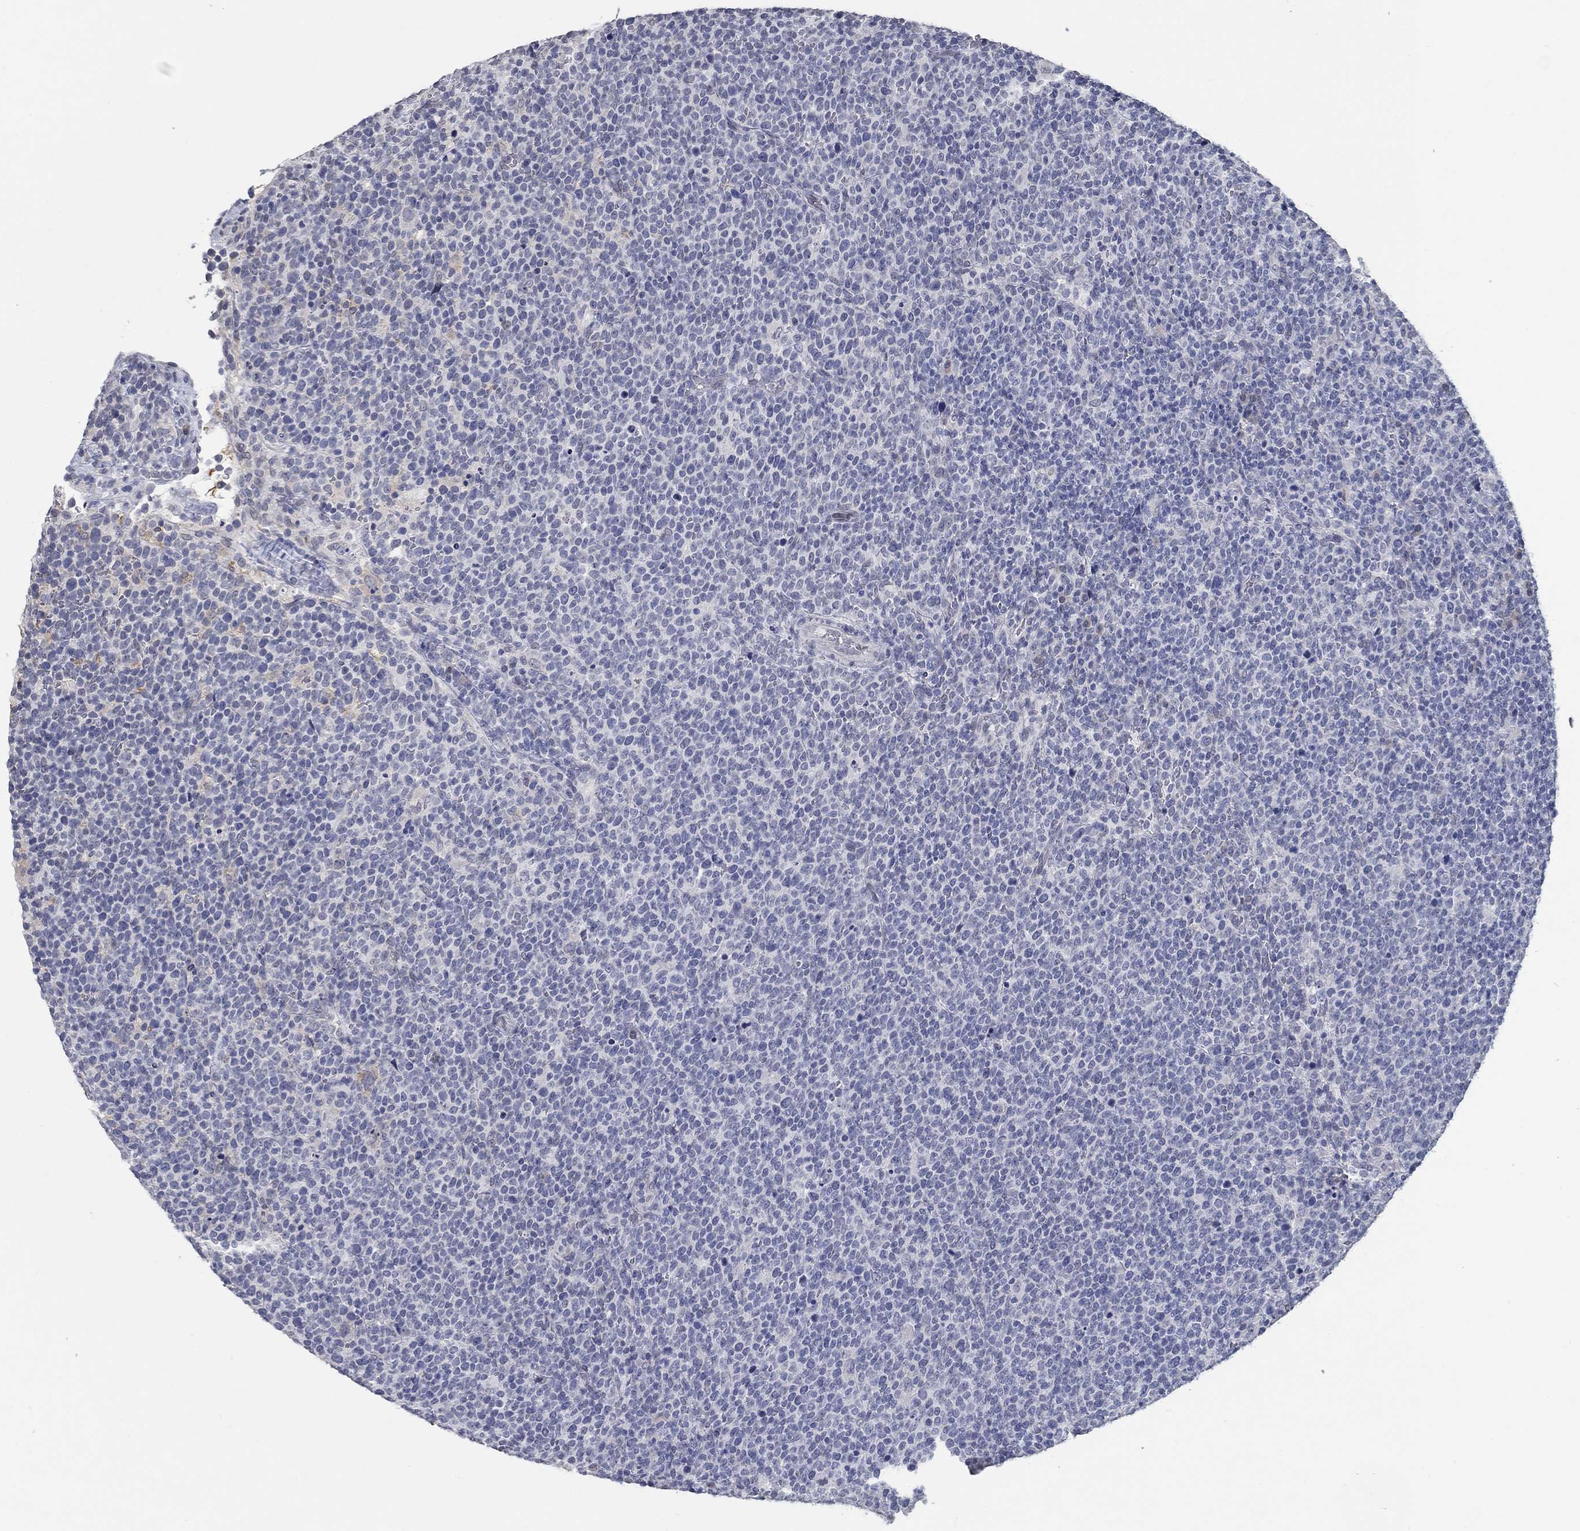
{"staining": {"intensity": "negative", "quantity": "none", "location": "none"}, "tissue": "lymphoma", "cell_type": "Tumor cells", "image_type": "cancer", "snomed": [{"axis": "morphology", "description": "Malignant lymphoma, non-Hodgkin's type, High grade"}, {"axis": "topography", "description": "Lymph node"}], "caption": "Immunohistochemistry histopathology image of neoplastic tissue: lymphoma stained with DAB (3,3'-diaminobenzidine) displays no significant protein expression in tumor cells.", "gene": "NUP155", "patient": {"sex": "male", "age": 61}}